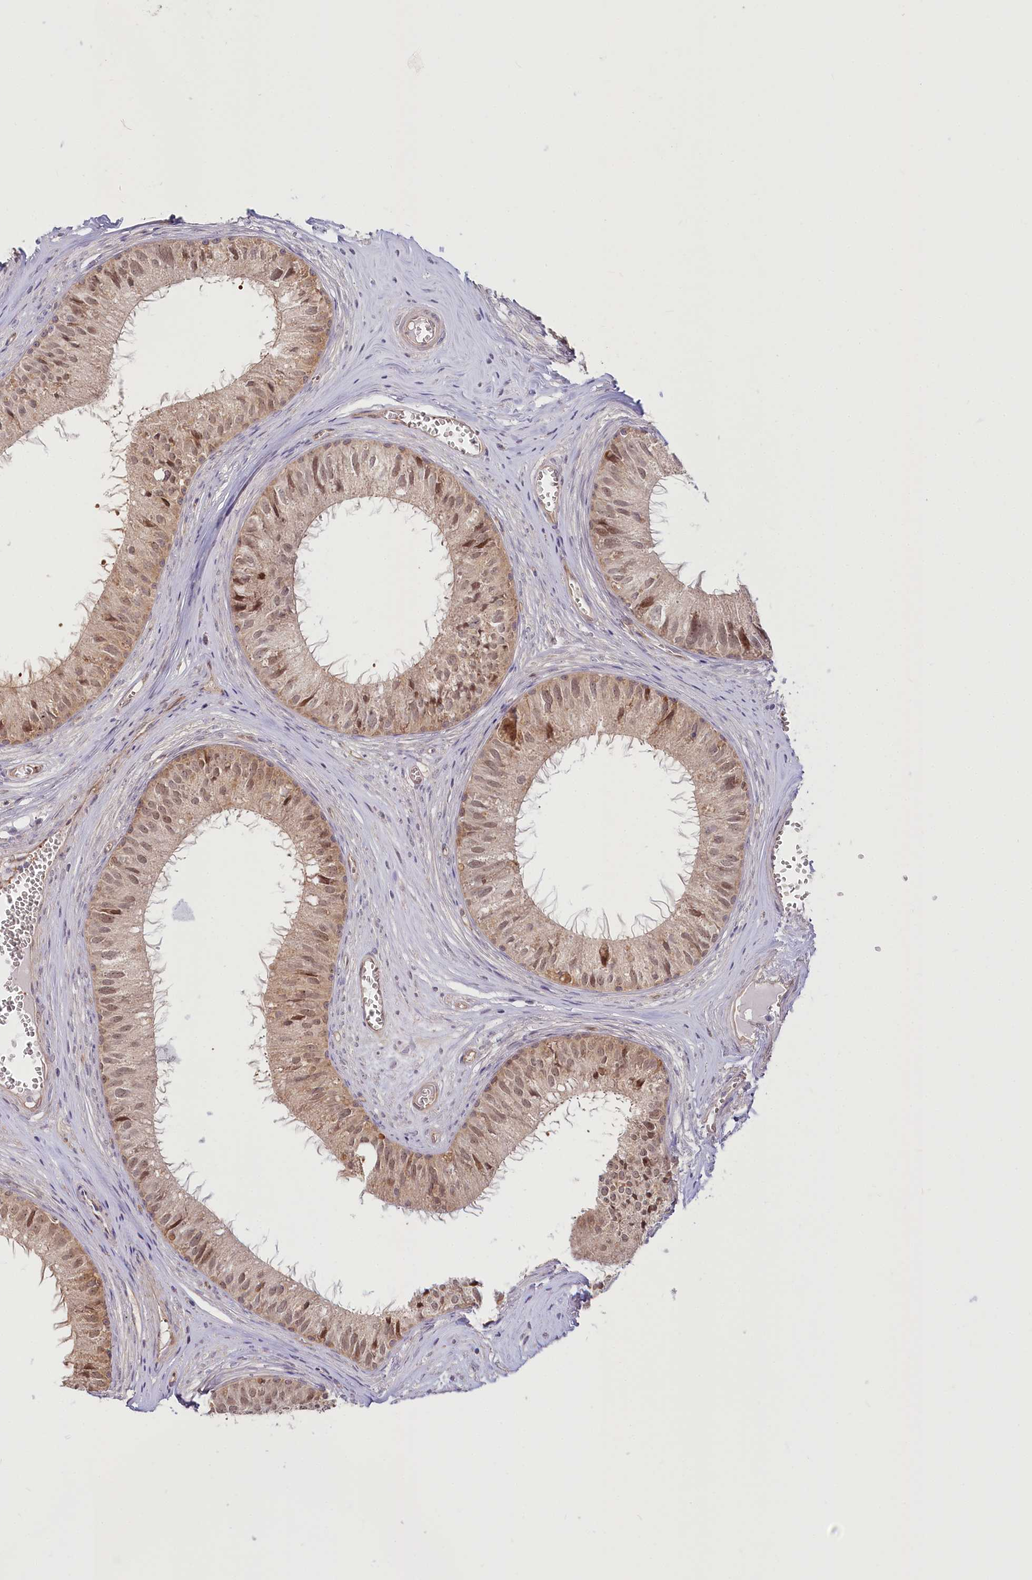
{"staining": {"intensity": "moderate", "quantity": ">75%", "location": "cytoplasmic/membranous,nuclear"}, "tissue": "epididymis", "cell_type": "Glandular cells", "image_type": "normal", "snomed": [{"axis": "morphology", "description": "Normal tissue, NOS"}, {"axis": "topography", "description": "Epididymis"}], "caption": "Epididymis stained with DAB IHC exhibits medium levels of moderate cytoplasmic/membranous,nuclear staining in approximately >75% of glandular cells. The staining was performed using DAB (3,3'-diaminobenzidine) to visualize the protein expression in brown, while the nuclei were stained in blue with hematoxylin (Magnification: 20x).", "gene": "CEP70", "patient": {"sex": "male", "age": 36}}